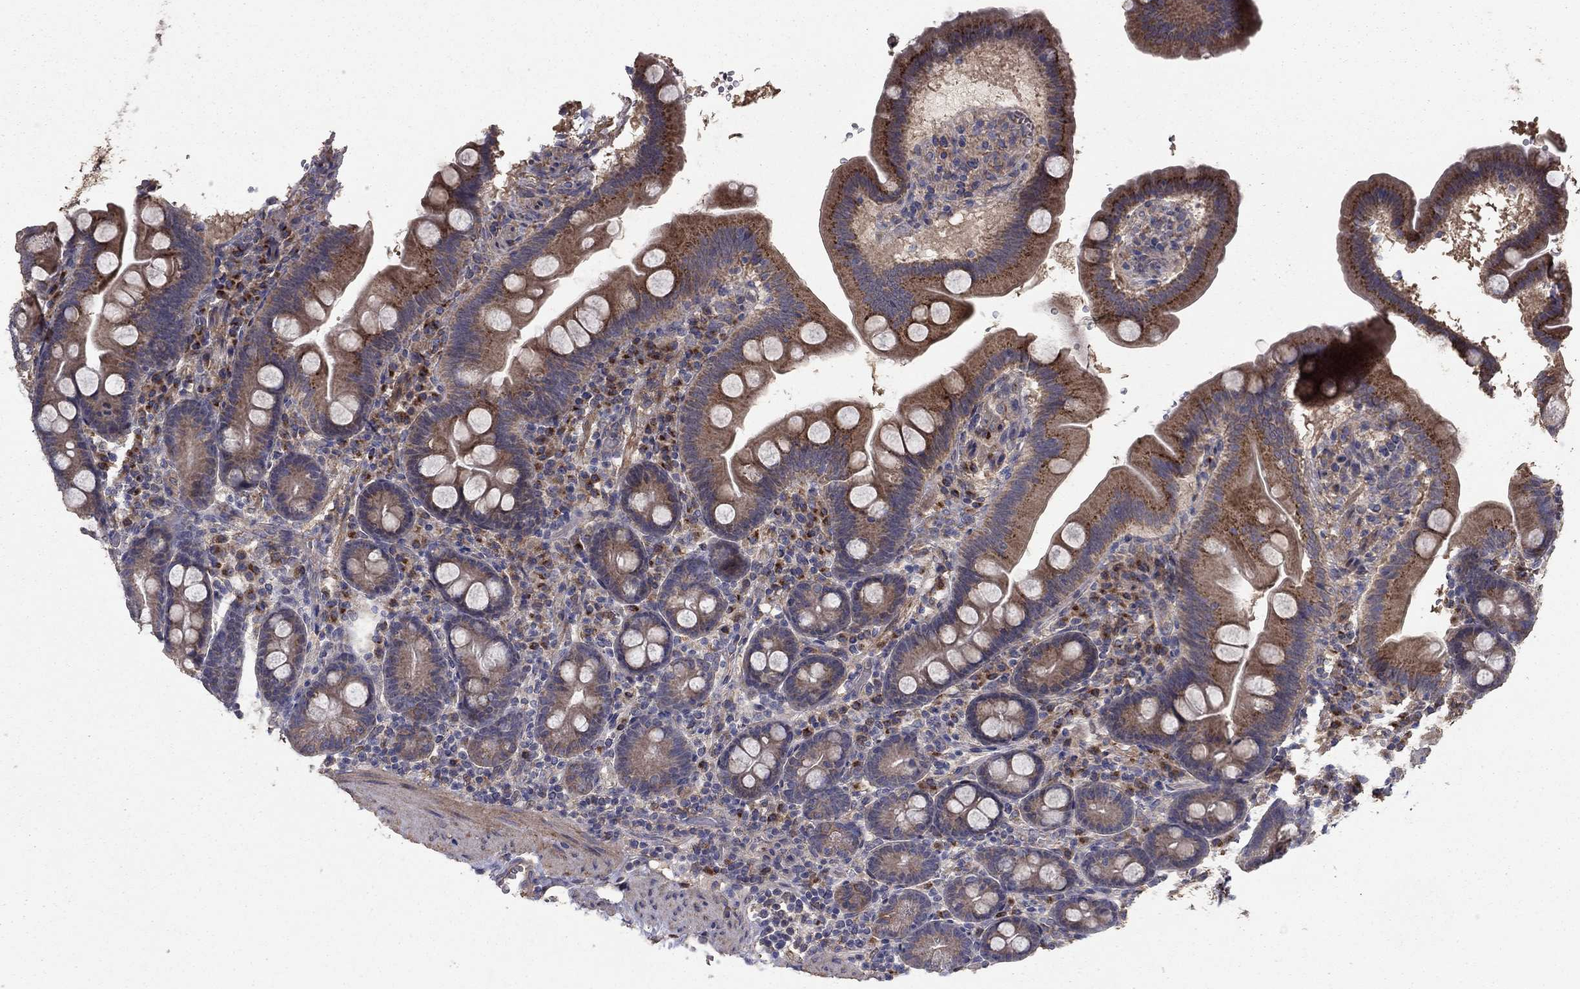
{"staining": {"intensity": "moderate", "quantity": "<25%", "location": "cytoplasmic/membranous"}, "tissue": "duodenum", "cell_type": "Glandular cells", "image_type": "normal", "snomed": [{"axis": "morphology", "description": "Normal tissue, NOS"}, {"axis": "topography", "description": "Duodenum"}], "caption": "Immunohistochemistry micrograph of benign duodenum: duodenum stained using immunohistochemistry displays low levels of moderate protein expression localized specifically in the cytoplasmic/membranous of glandular cells, appearing as a cytoplasmic/membranous brown color.", "gene": "FLT4", "patient": {"sex": "male", "age": 59}}